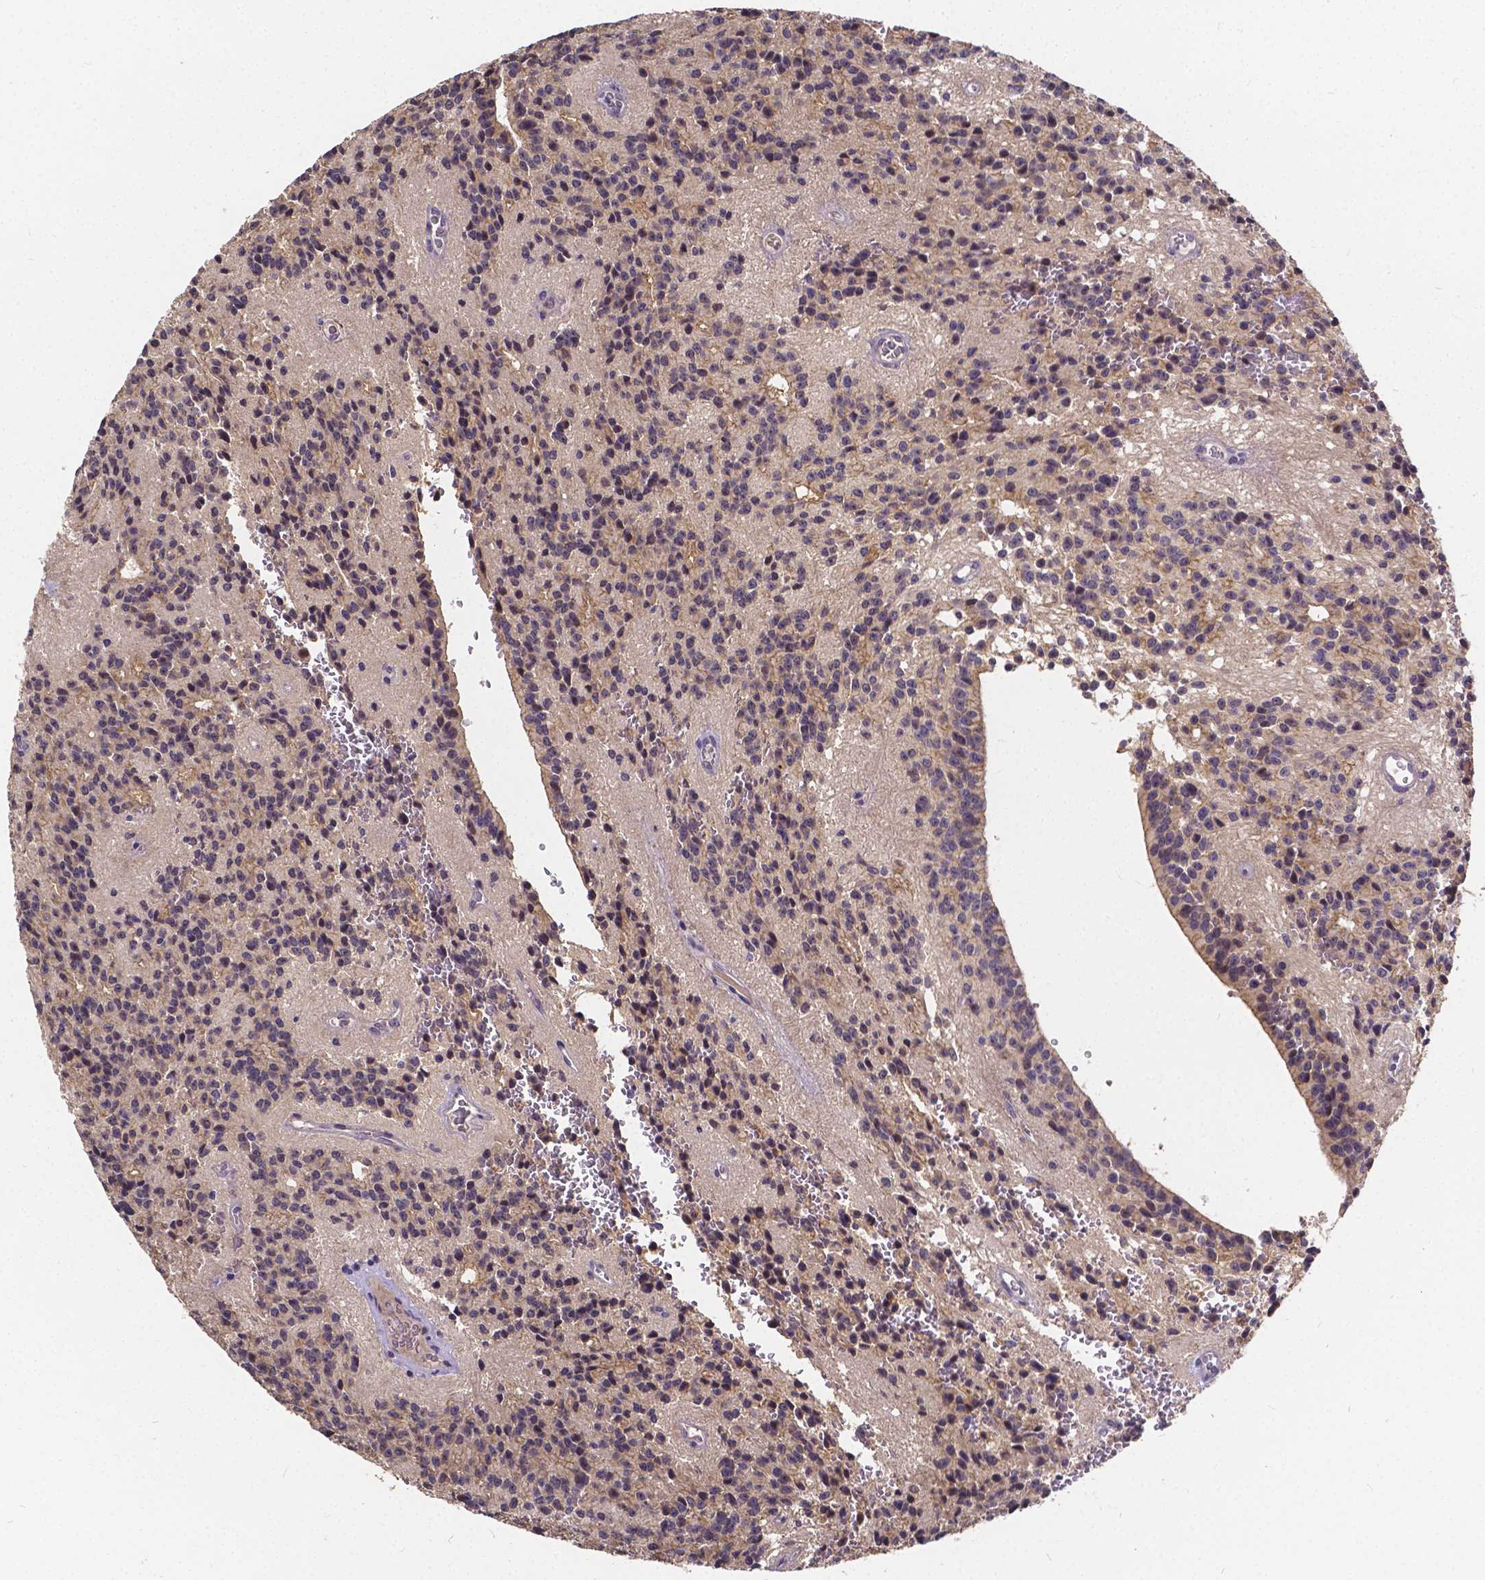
{"staining": {"intensity": "weak", "quantity": "<25%", "location": "cytoplasmic/membranous"}, "tissue": "glioma", "cell_type": "Tumor cells", "image_type": "cancer", "snomed": [{"axis": "morphology", "description": "Glioma, malignant, Low grade"}, {"axis": "topography", "description": "Brain"}], "caption": "Immunohistochemical staining of low-grade glioma (malignant) demonstrates no significant expression in tumor cells.", "gene": "CTNNA2", "patient": {"sex": "male", "age": 31}}